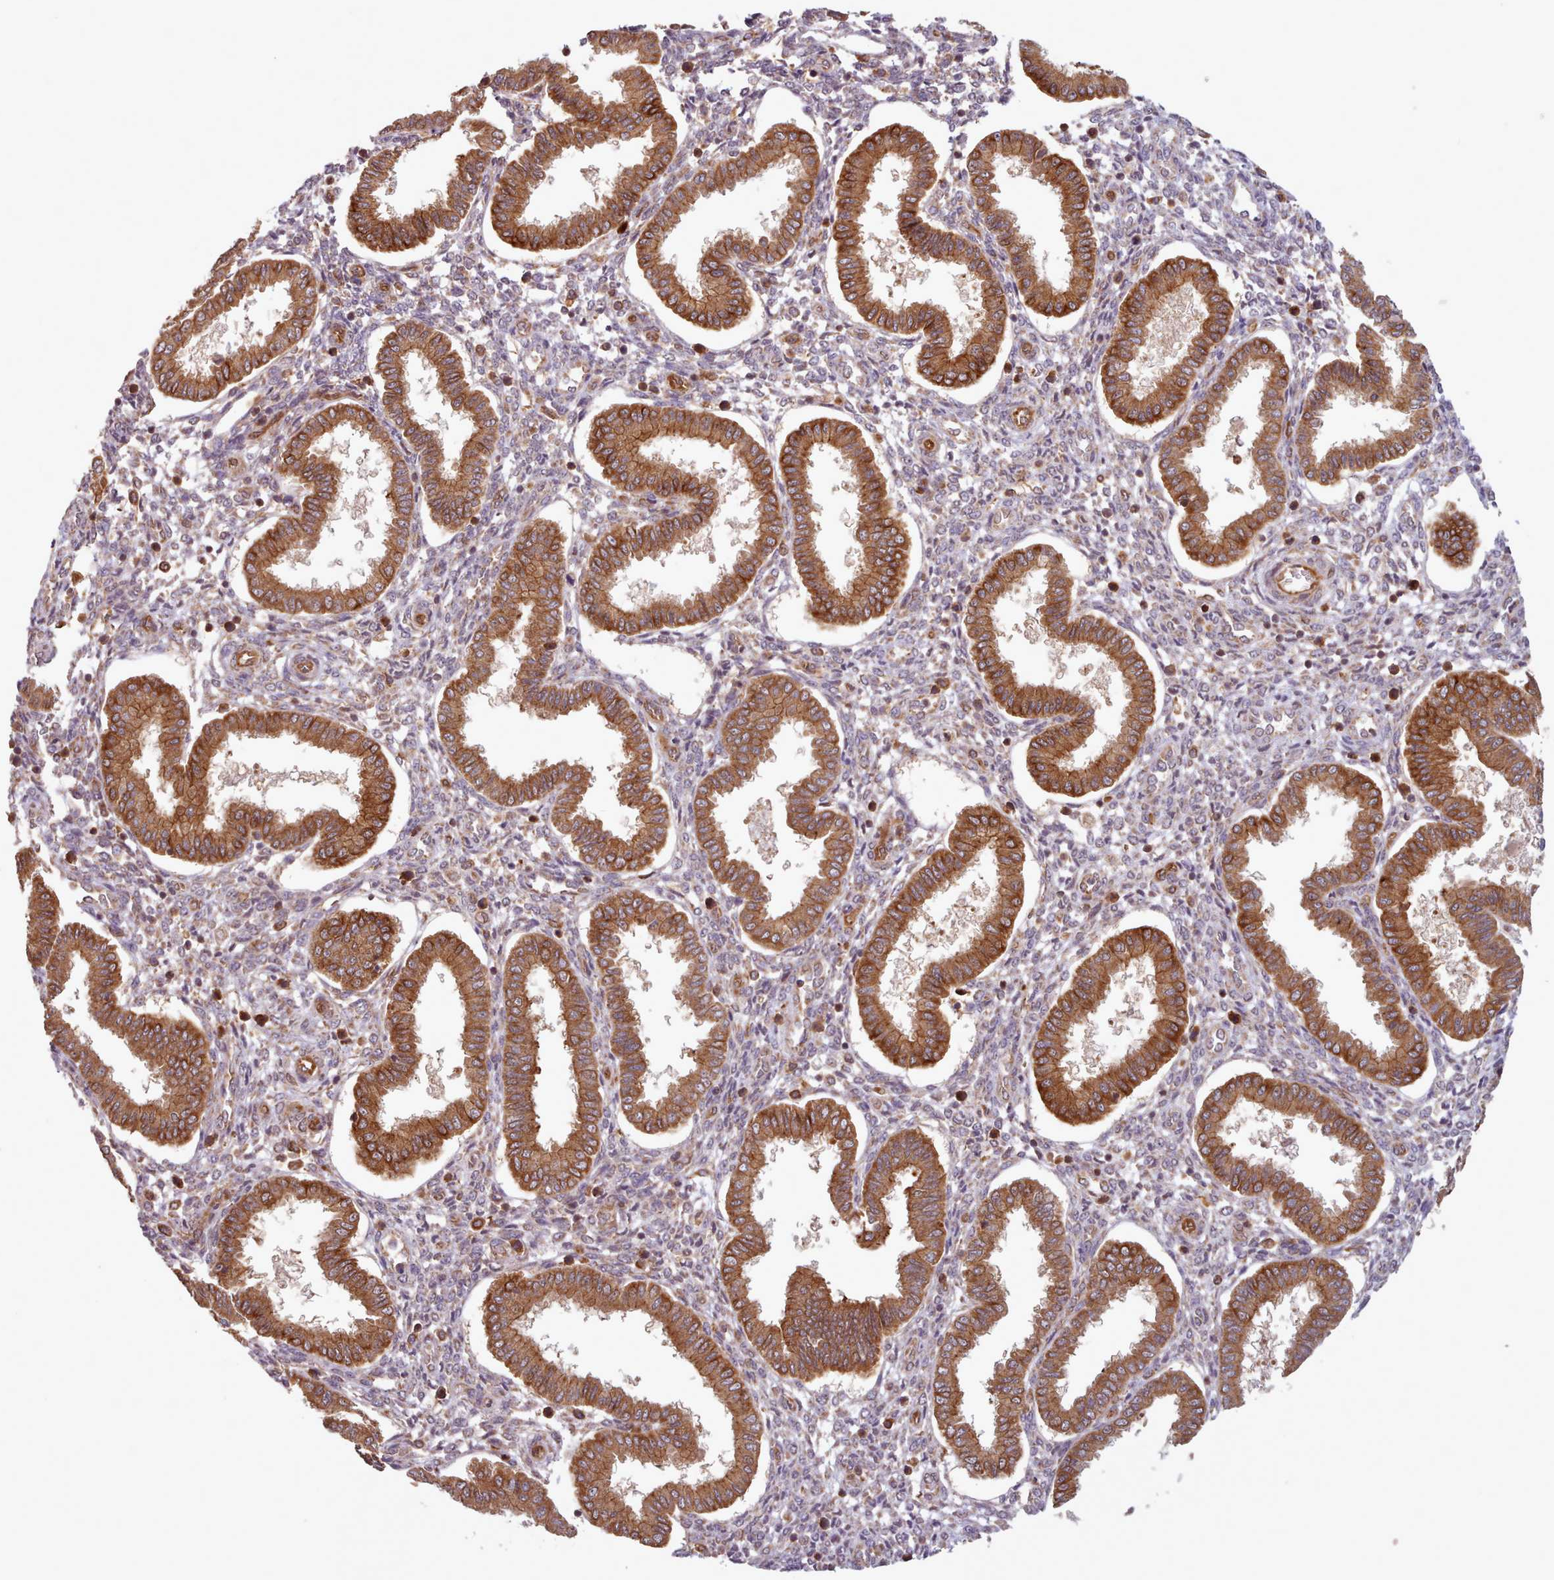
{"staining": {"intensity": "moderate", "quantity": "25%-75%", "location": "cytoplasmic/membranous"}, "tissue": "endometrium", "cell_type": "Cells in endometrial stroma", "image_type": "normal", "snomed": [{"axis": "morphology", "description": "Normal tissue, NOS"}, {"axis": "topography", "description": "Endometrium"}], "caption": "Endometrium stained with DAB (3,3'-diaminobenzidine) IHC demonstrates medium levels of moderate cytoplasmic/membranous staining in approximately 25%-75% of cells in endometrial stroma.", "gene": "CRYBG1", "patient": {"sex": "female", "age": 24}}